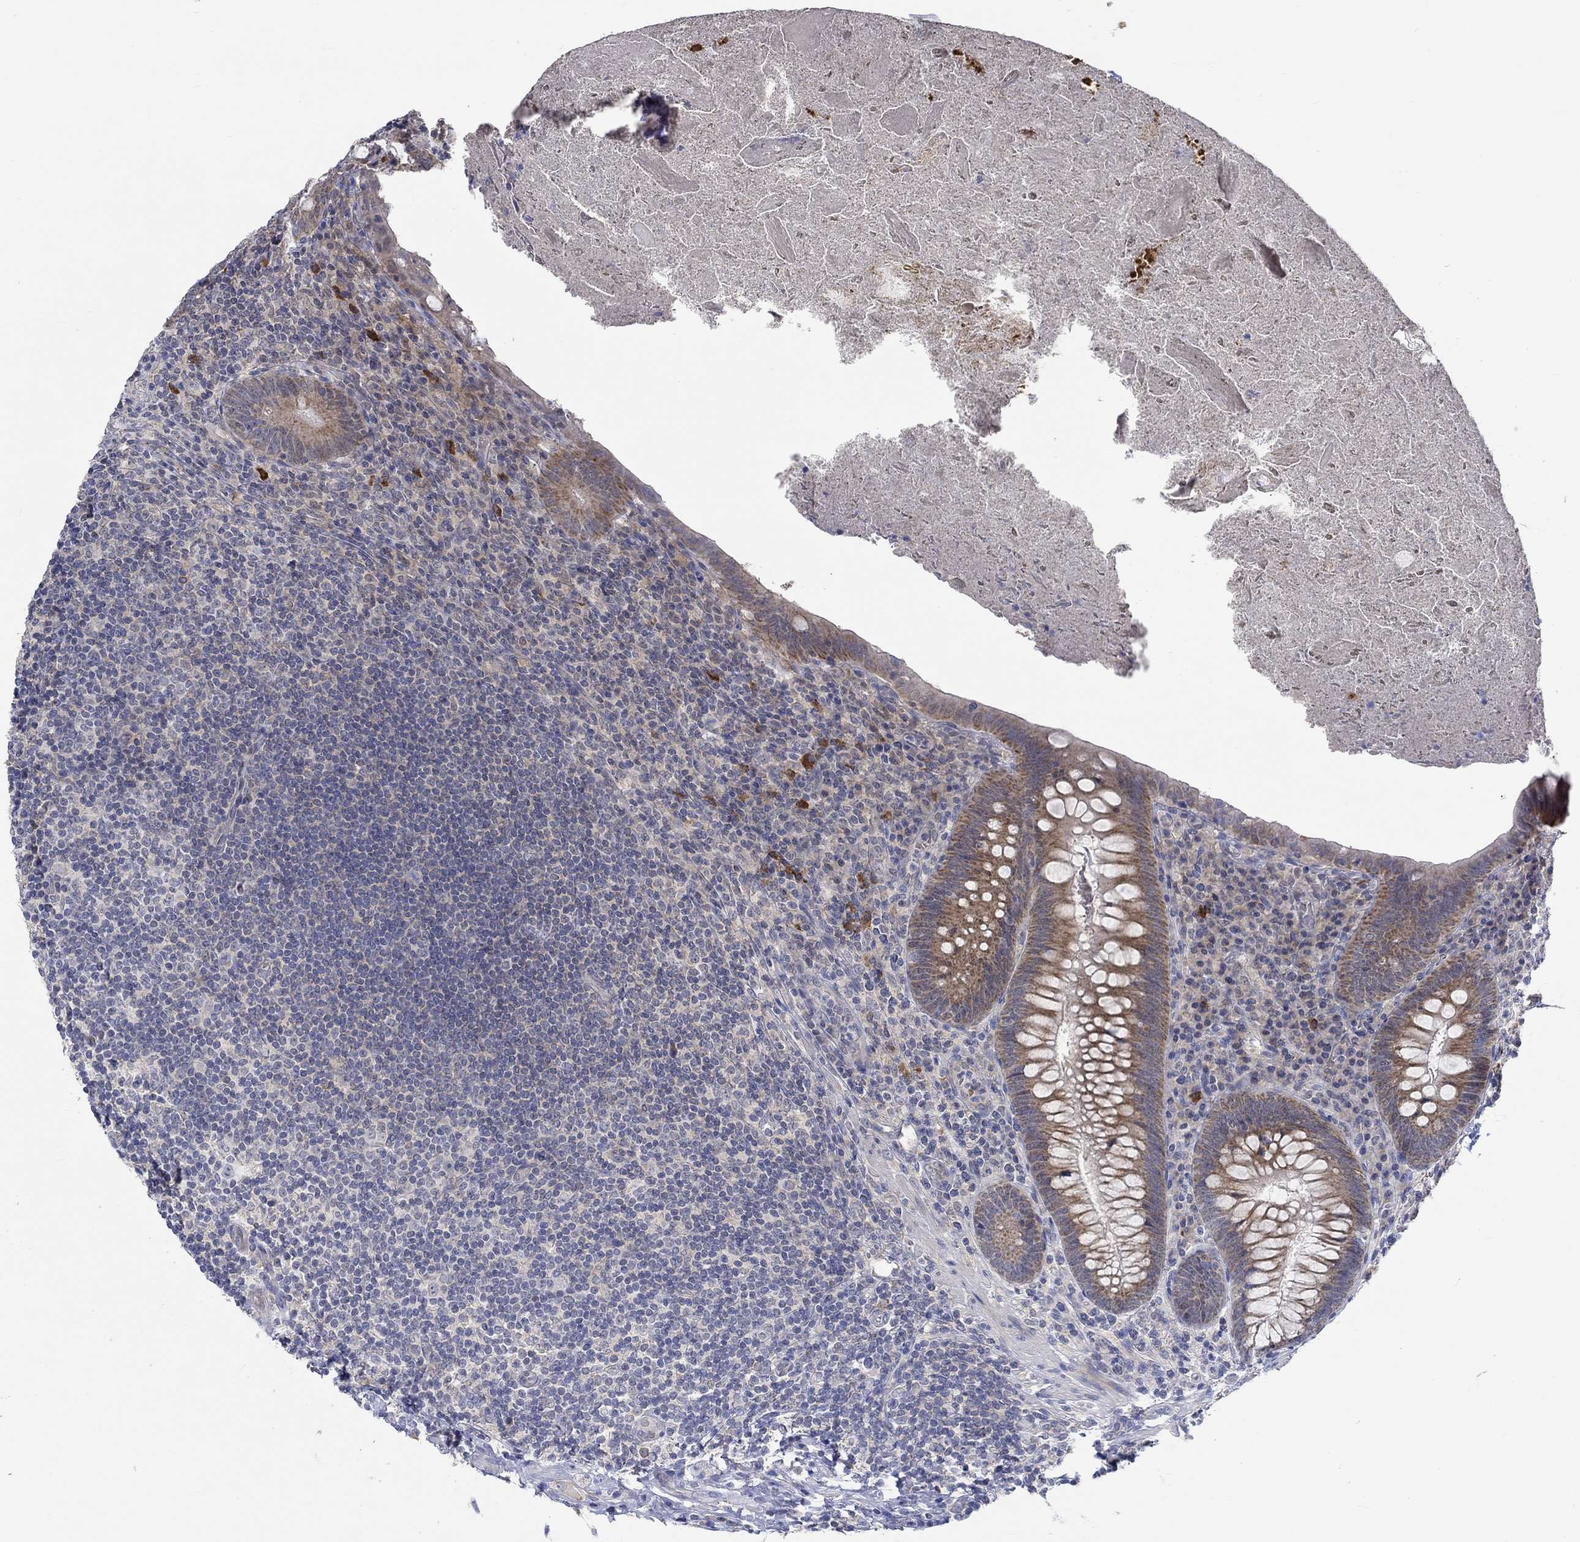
{"staining": {"intensity": "moderate", "quantity": "25%-75%", "location": "cytoplasmic/membranous"}, "tissue": "appendix", "cell_type": "Glandular cells", "image_type": "normal", "snomed": [{"axis": "morphology", "description": "Normal tissue, NOS"}, {"axis": "topography", "description": "Appendix"}], "caption": "A brown stain shows moderate cytoplasmic/membranous expression of a protein in glandular cells of benign appendix.", "gene": "WASF1", "patient": {"sex": "male", "age": 47}}